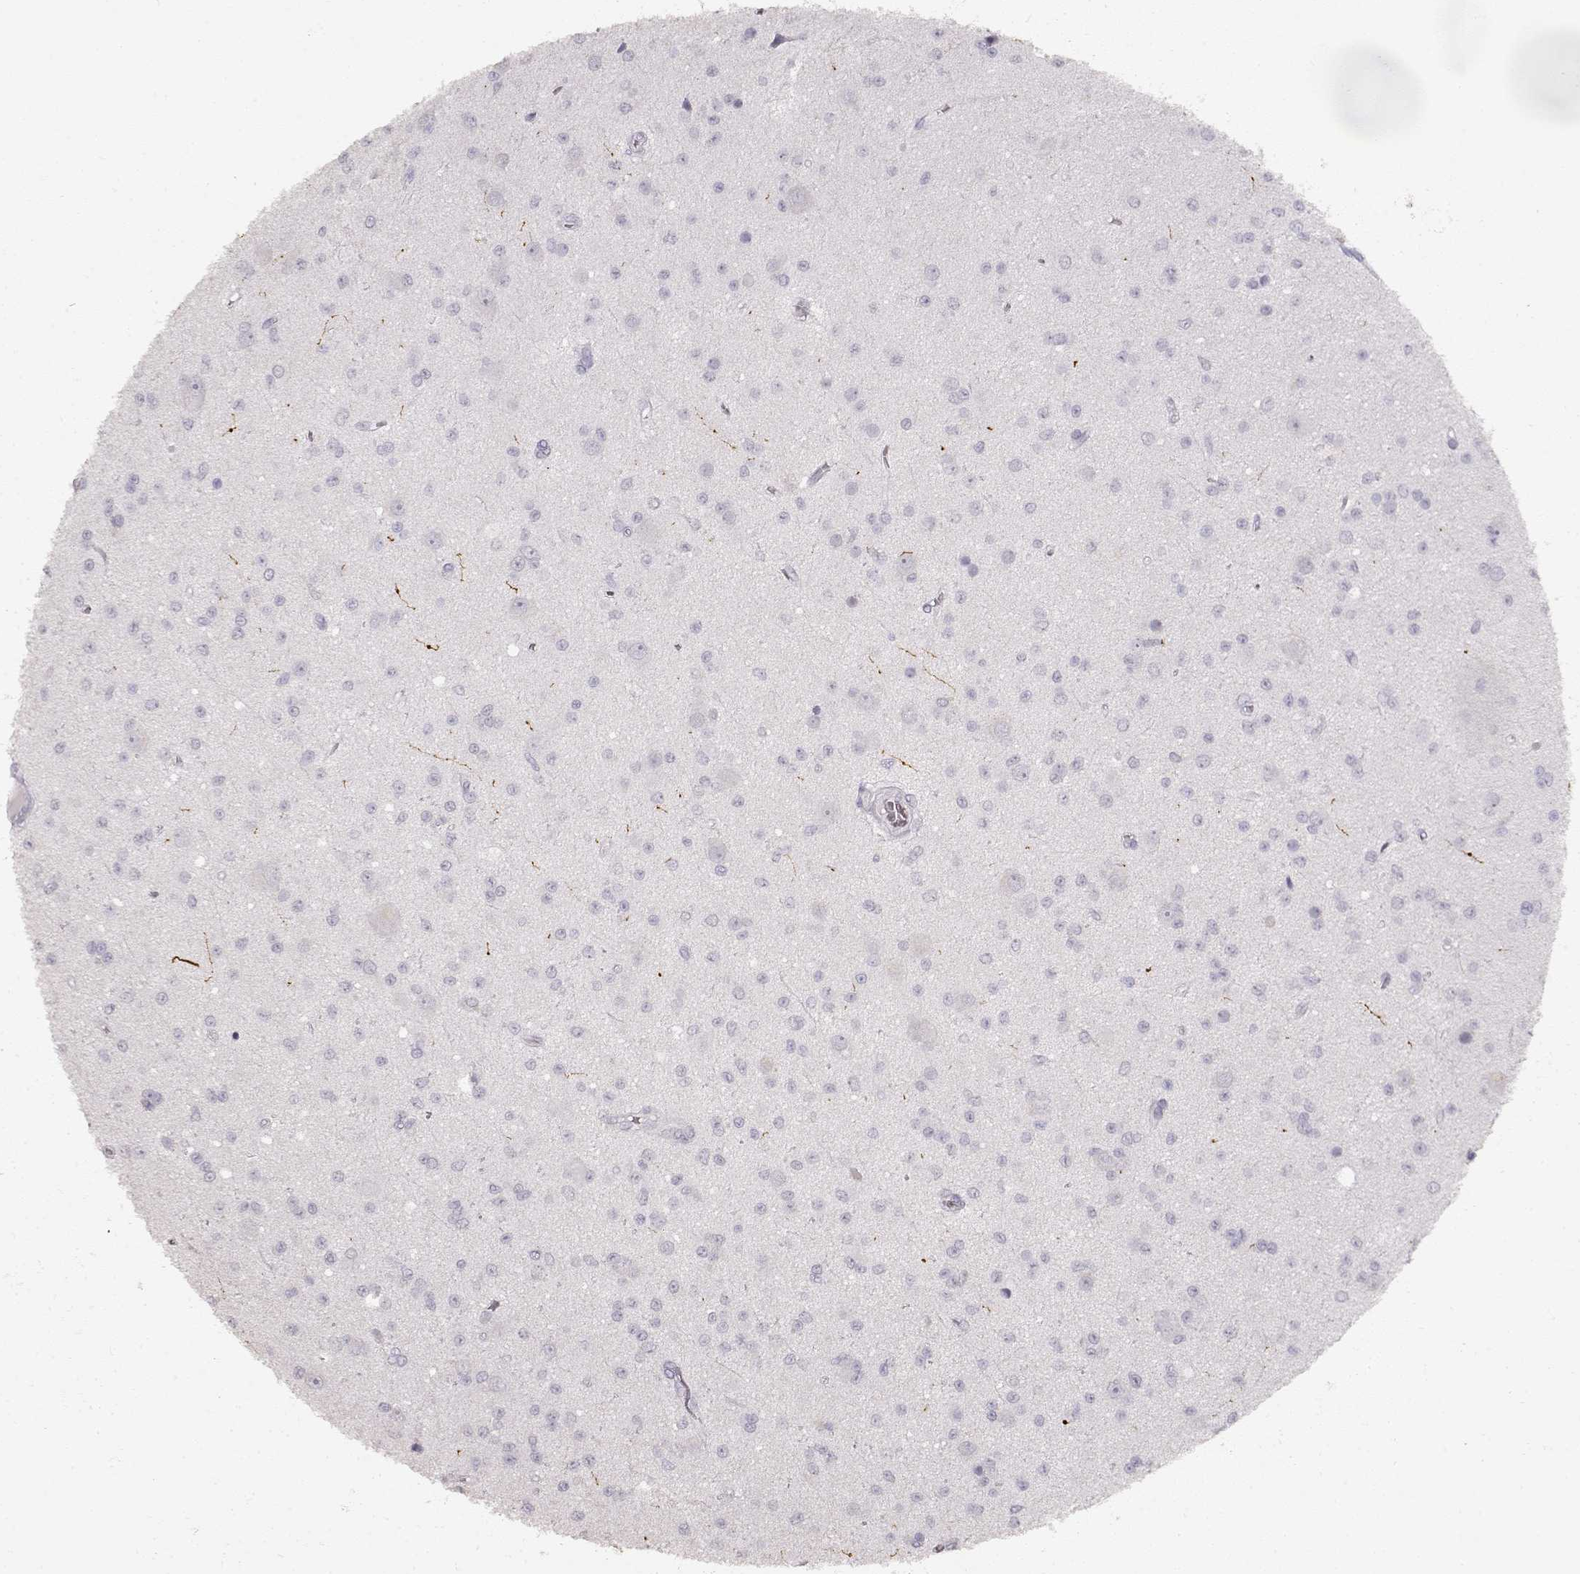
{"staining": {"intensity": "negative", "quantity": "none", "location": "none"}, "tissue": "glioma", "cell_type": "Tumor cells", "image_type": "cancer", "snomed": [{"axis": "morphology", "description": "Glioma, malignant, Low grade"}, {"axis": "topography", "description": "Brain"}], "caption": "Human malignant glioma (low-grade) stained for a protein using immunohistochemistry (IHC) displays no positivity in tumor cells.", "gene": "TPH2", "patient": {"sex": "female", "age": 45}}